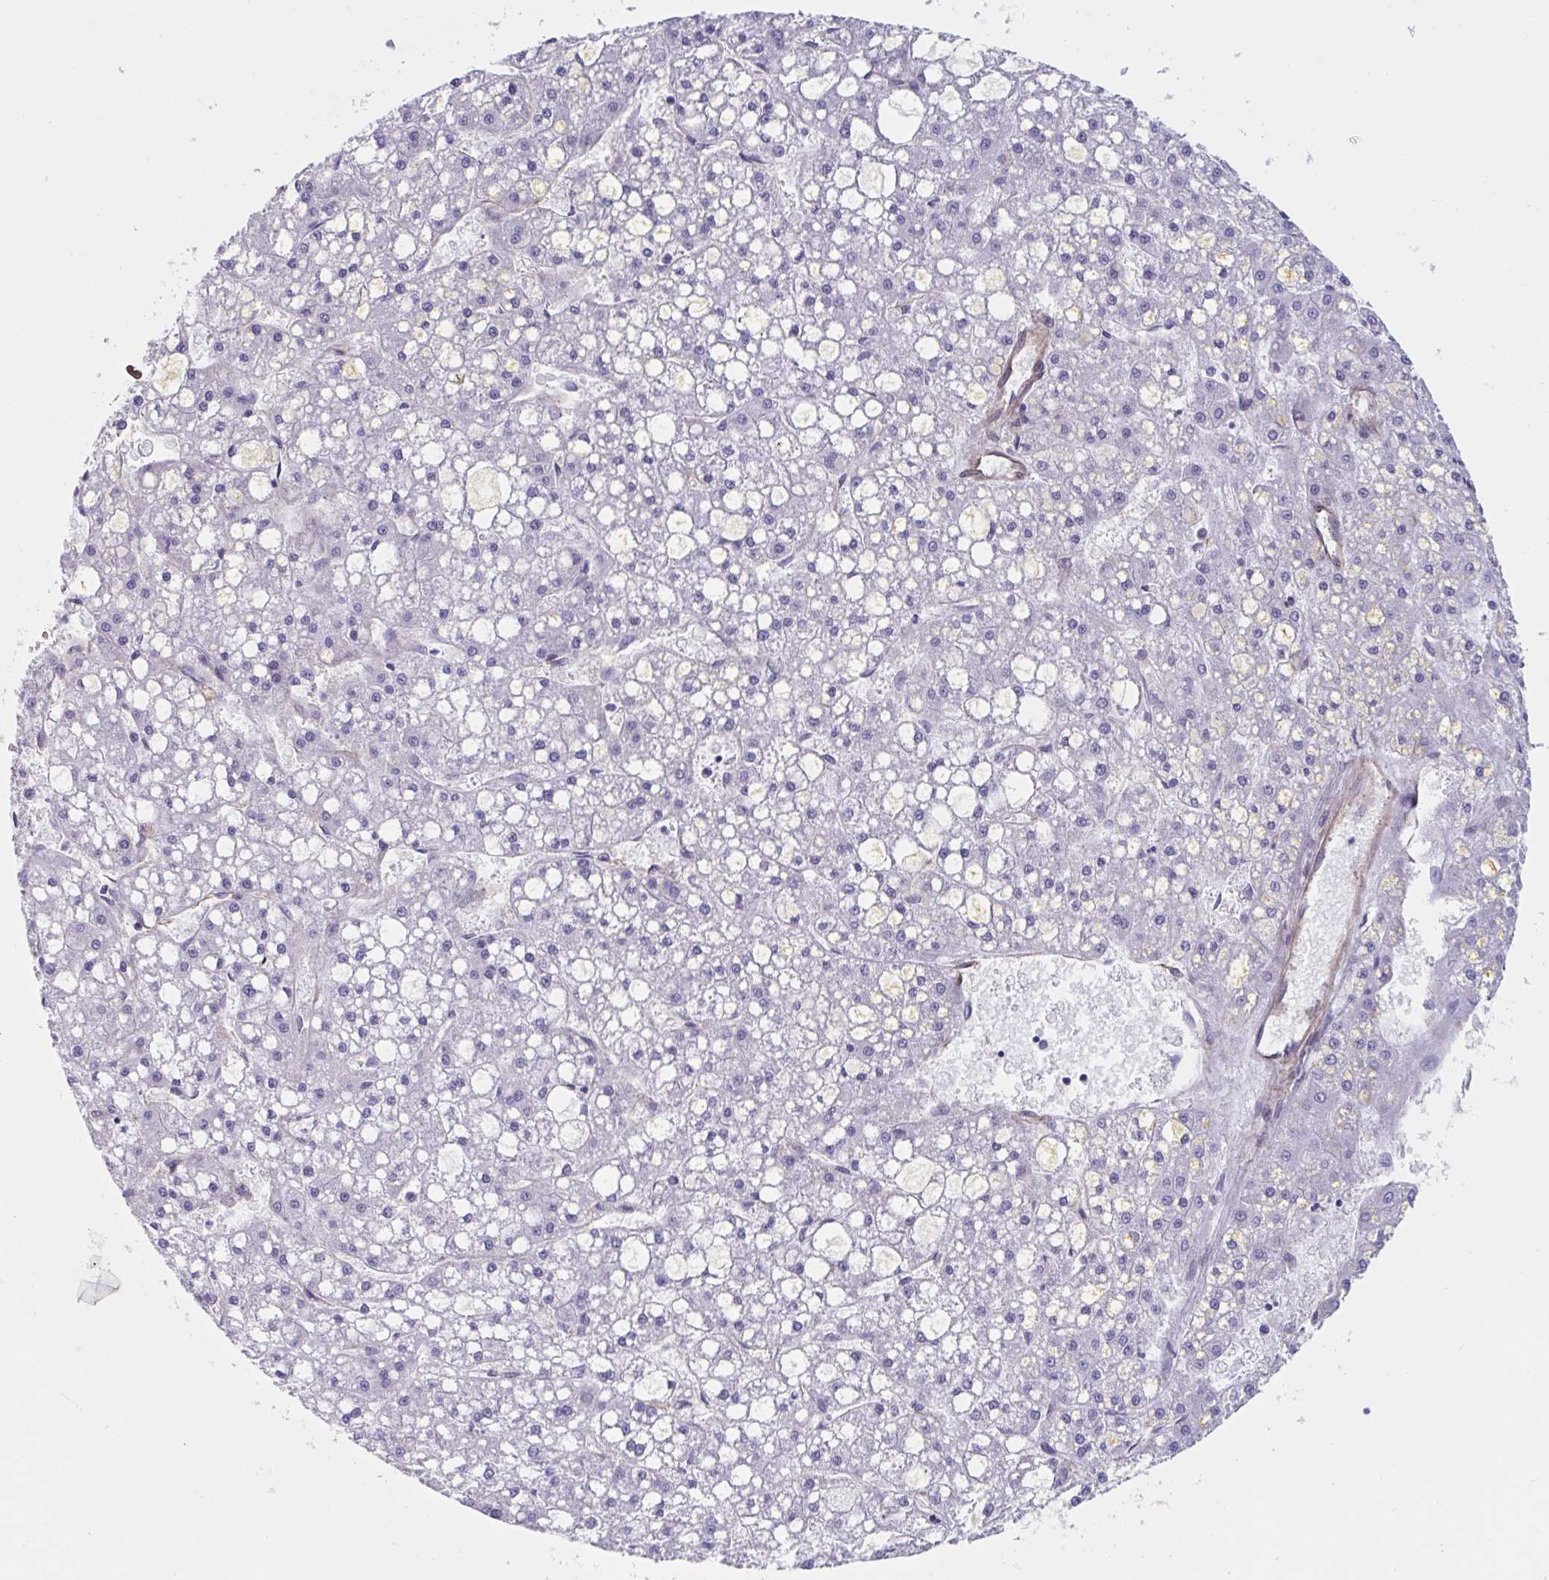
{"staining": {"intensity": "negative", "quantity": "none", "location": "none"}, "tissue": "liver cancer", "cell_type": "Tumor cells", "image_type": "cancer", "snomed": [{"axis": "morphology", "description": "Carcinoma, Hepatocellular, NOS"}, {"axis": "topography", "description": "Liver"}], "caption": "Tumor cells are negative for protein expression in human liver cancer (hepatocellular carcinoma).", "gene": "CITED4", "patient": {"sex": "male", "age": 67}}